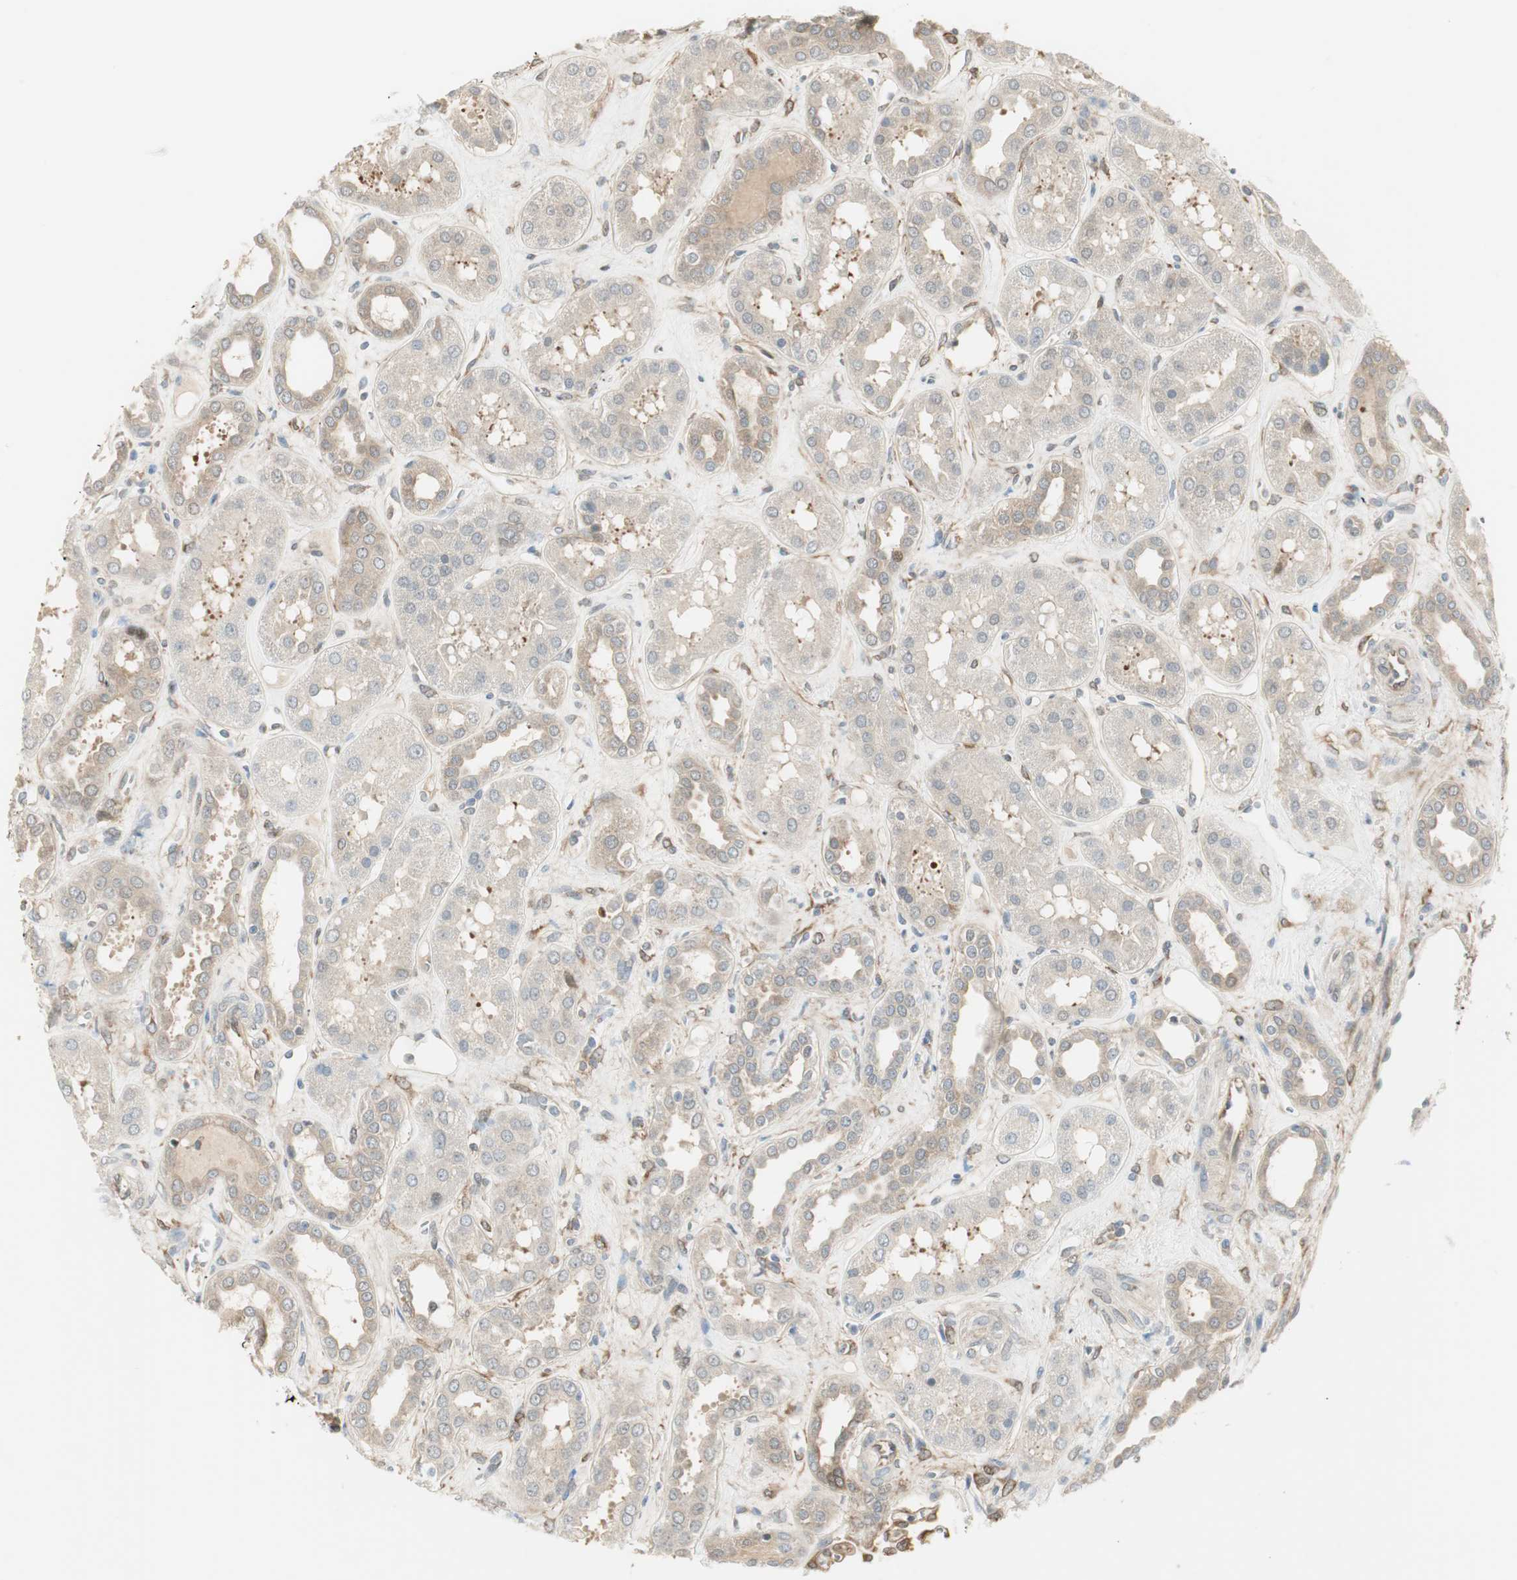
{"staining": {"intensity": "moderate", "quantity": ">75%", "location": "cytoplasmic/membranous"}, "tissue": "kidney", "cell_type": "Cells in glomeruli", "image_type": "normal", "snomed": [{"axis": "morphology", "description": "Normal tissue, NOS"}, {"axis": "topography", "description": "Kidney"}], "caption": "This micrograph shows IHC staining of benign human kidney, with medium moderate cytoplasmic/membranous staining in approximately >75% of cells in glomeruli.", "gene": "STON1", "patient": {"sex": "male", "age": 59}}